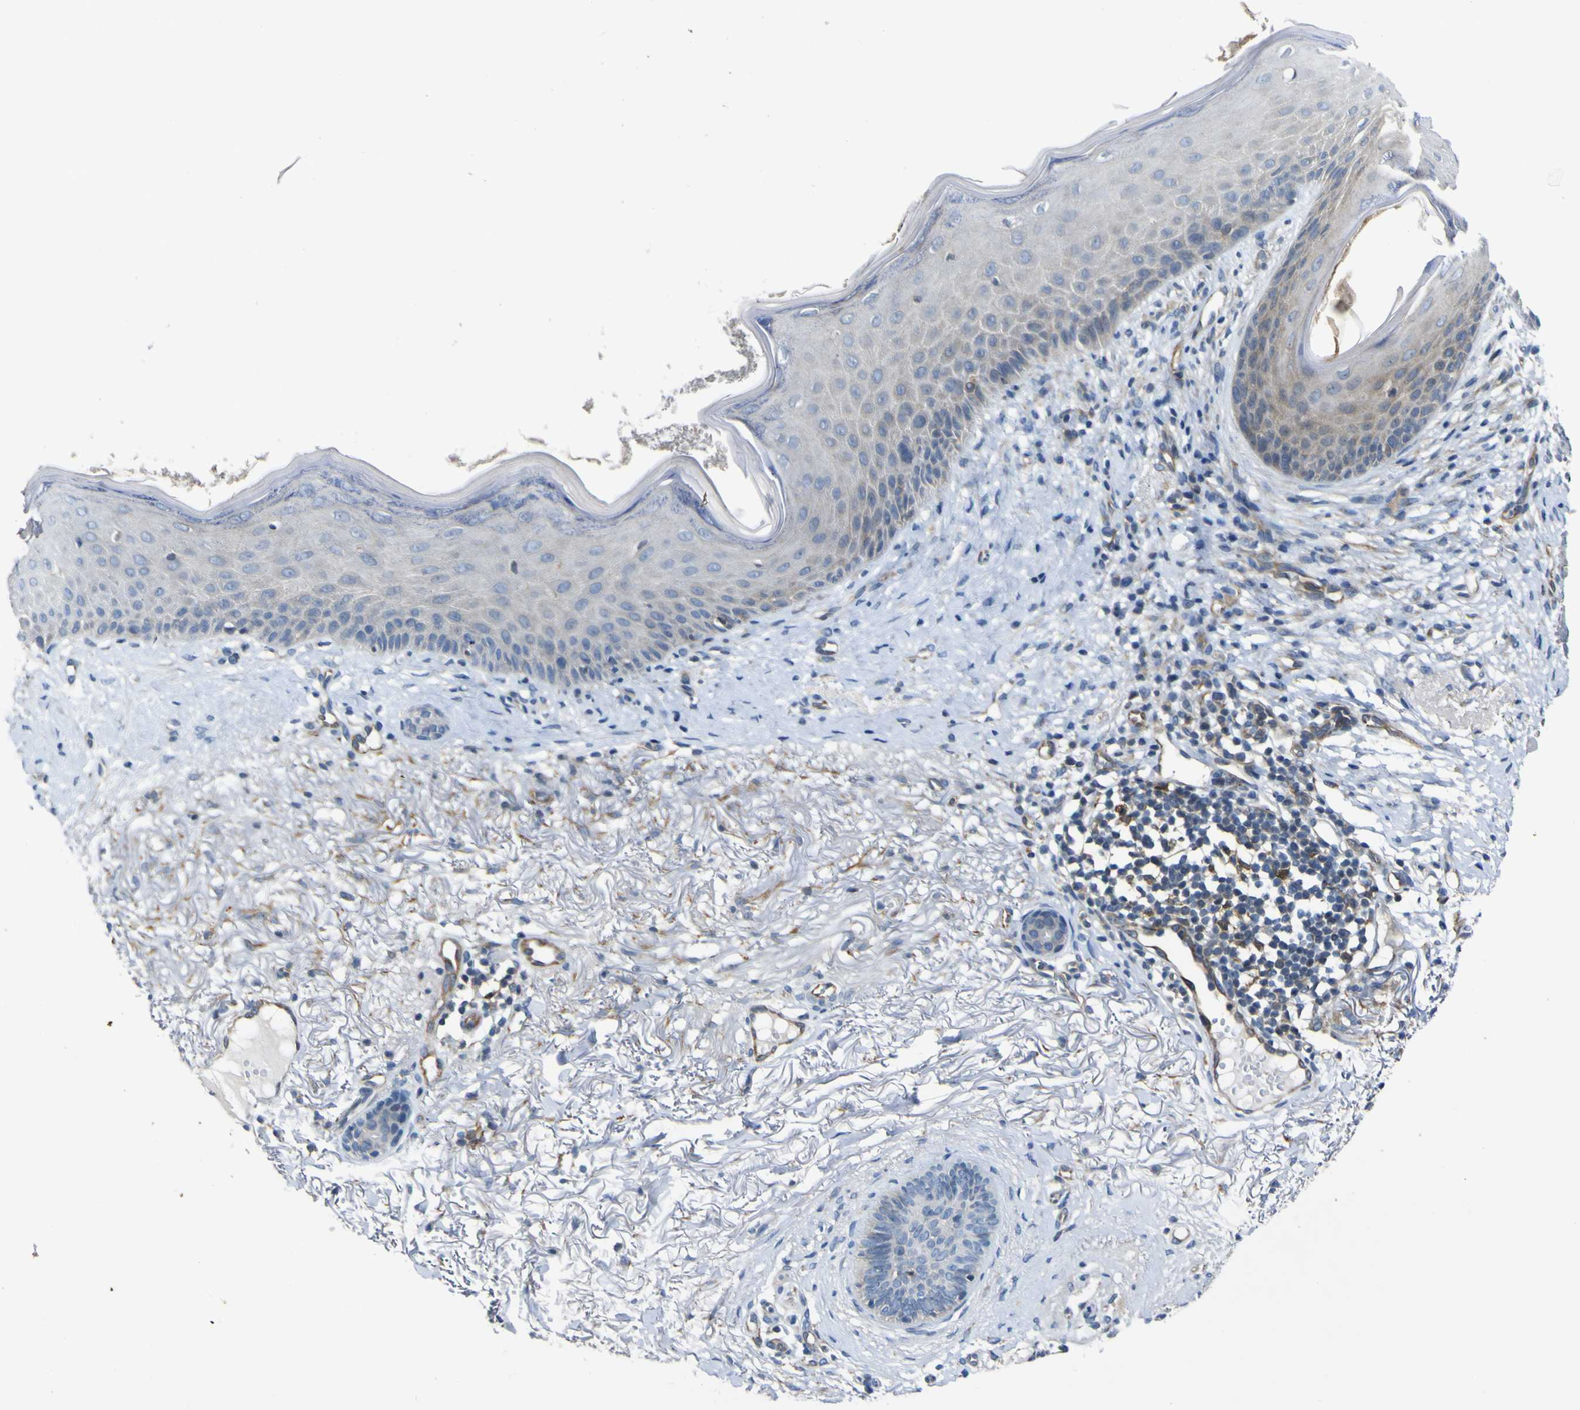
{"staining": {"intensity": "negative", "quantity": "none", "location": "none"}, "tissue": "skin cancer", "cell_type": "Tumor cells", "image_type": "cancer", "snomed": [{"axis": "morphology", "description": "Basal cell carcinoma"}, {"axis": "topography", "description": "Skin"}], "caption": "Immunohistochemistry (IHC) histopathology image of human skin basal cell carcinoma stained for a protein (brown), which reveals no expression in tumor cells.", "gene": "LDLR", "patient": {"sex": "female", "age": 70}}